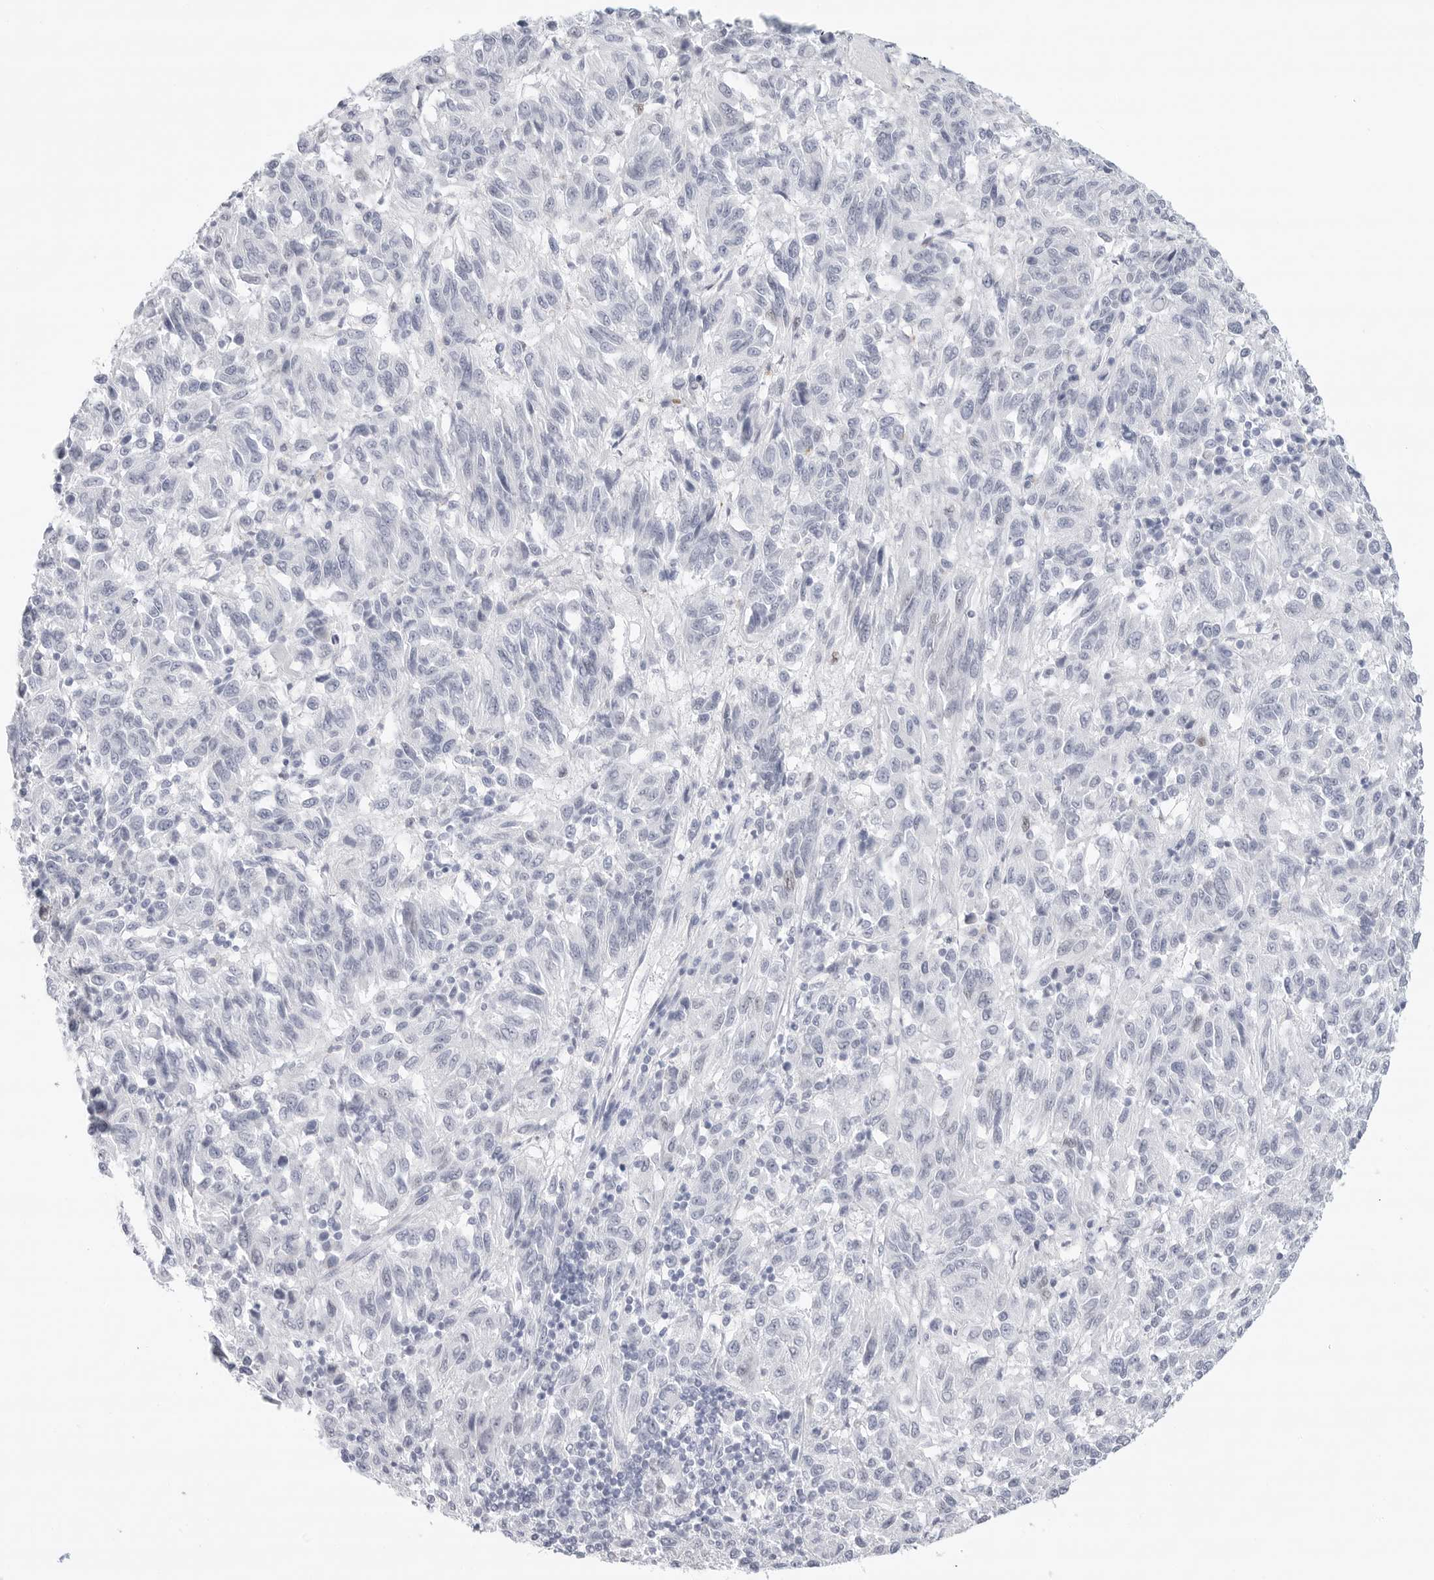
{"staining": {"intensity": "negative", "quantity": "none", "location": "none"}, "tissue": "melanoma", "cell_type": "Tumor cells", "image_type": "cancer", "snomed": [{"axis": "morphology", "description": "Malignant melanoma, Metastatic site"}, {"axis": "topography", "description": "Lung"}], "caption": "Immunohistochemistry (IHC) image of neoplastic tissue: melanoma stained with DAB (3,3'-diaminobenzidine) demonstrates no significant protein expression in tumor cells. (DAB IHC, high magnification).", "gene": "SLC19A1", "patient": {"sex": "male", "age": 64}}